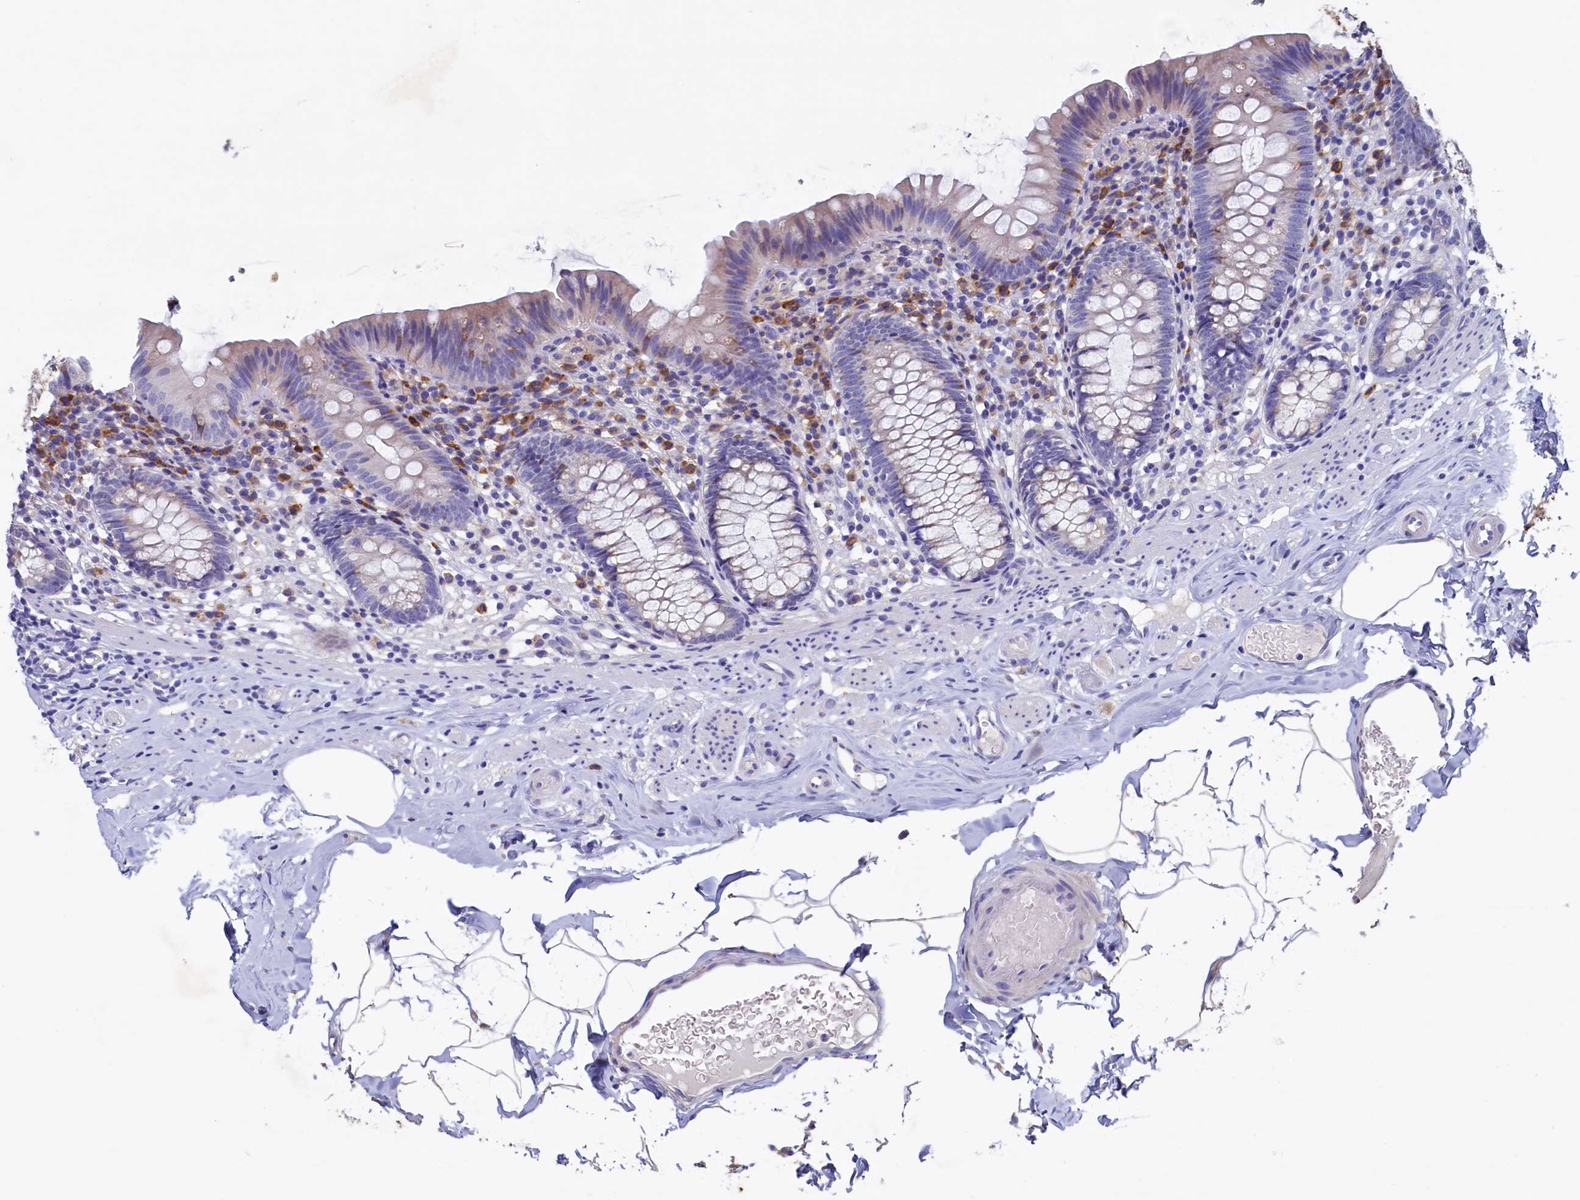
{"staining": {"intensity": "negative", "quantity": "none", "location": "none"}, "tissue": "appendix", "cell_type": "Glandular cells", "image_type": "normal", "snomed": [{"axis": "morphology", "description": "Normal tissue, NOS"}, {"axis": "topography", "description": "Appendix"}], "caption": "The histopathology image reveals no significant staining in glandular cells of appendix. (DAB immunohistochemistry visualized using brightfield microscopy, high magnification).", "gene": "CBLIF", "patient": {"sex": "male", "age": 55}}